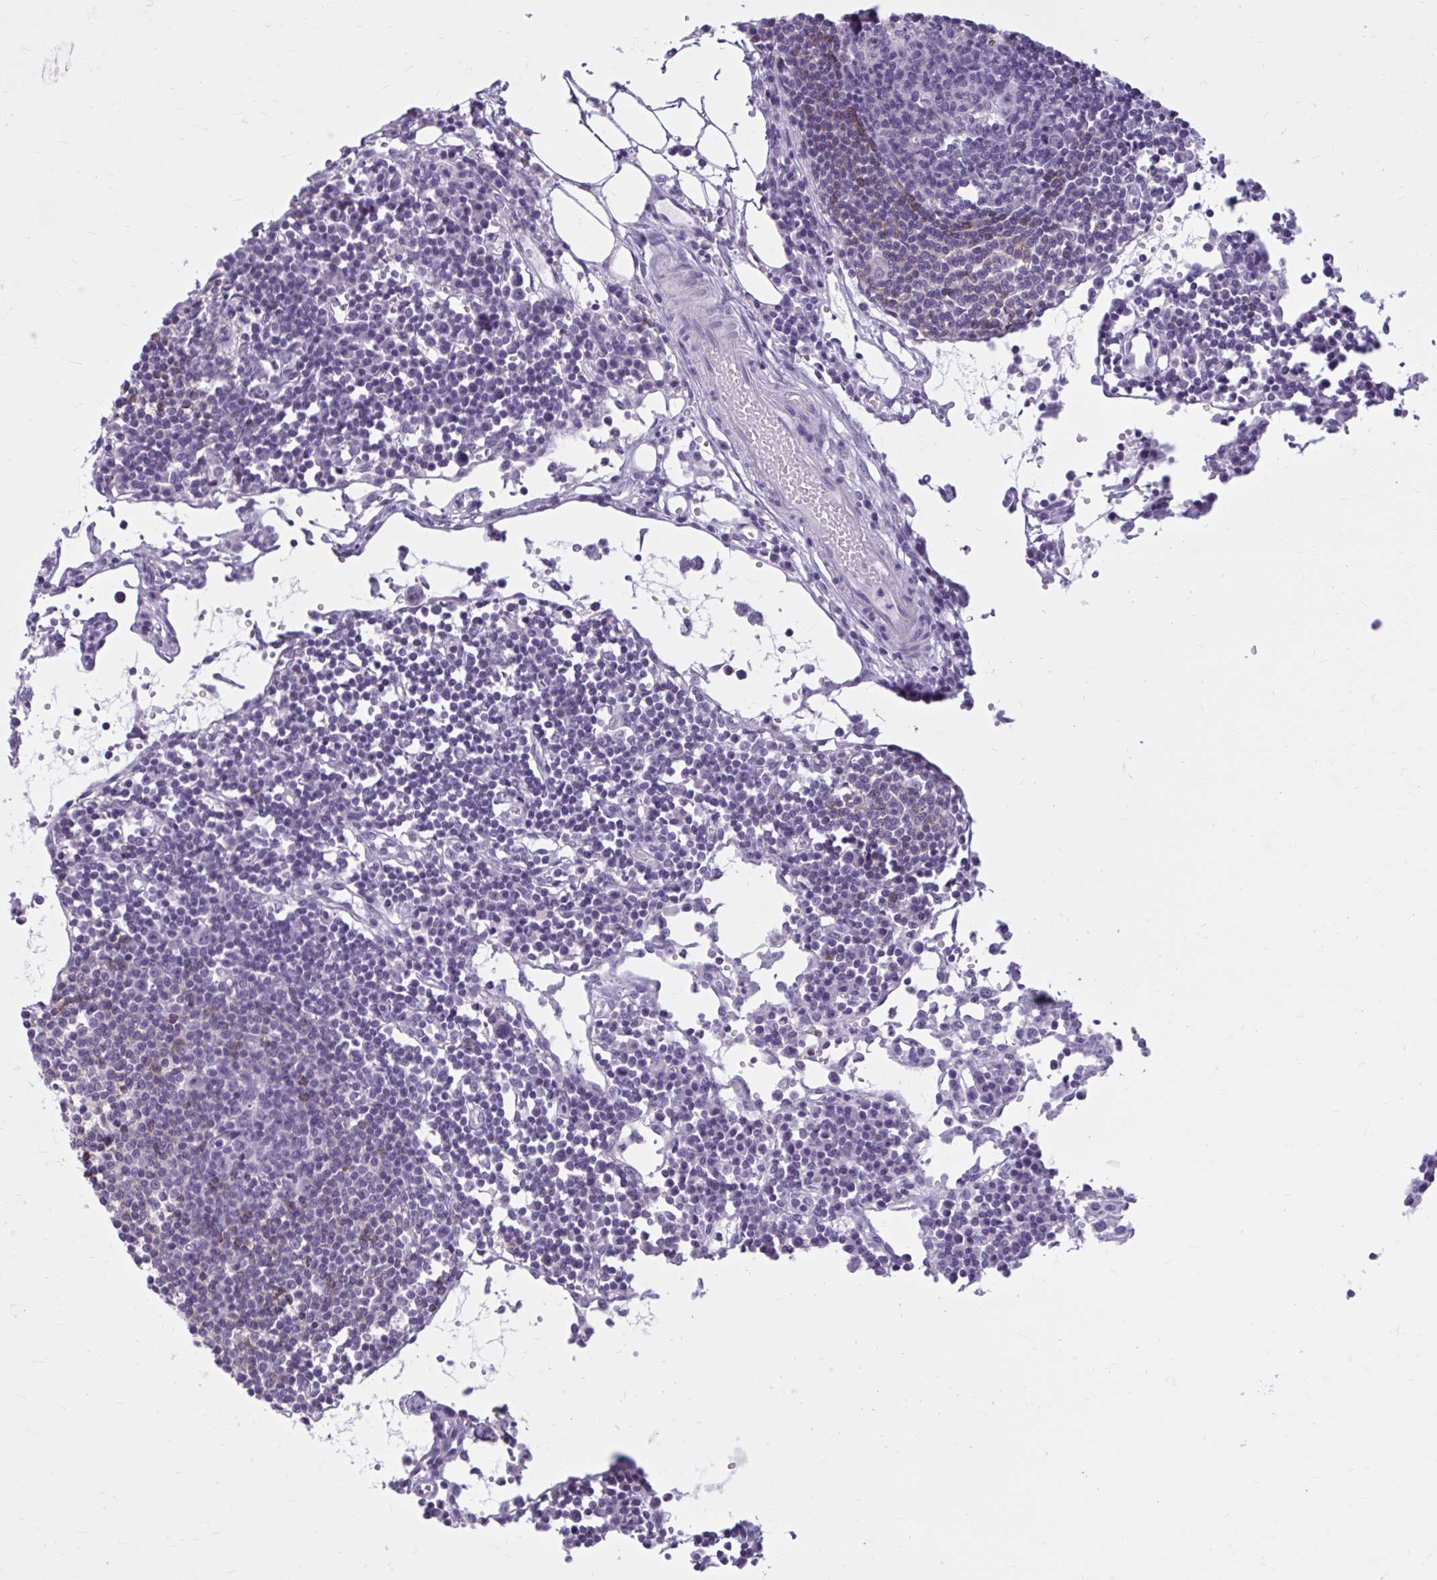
{"staining": {"intensity": "negative", "quantity": "none", "location": "none"}, "tissue": "lymph node", "cell_type": "Germinal center cells", "image_type": "normal", "snomed": [{"axis": "morphology", "description": "Normal tissue, NOS"}, {"axis": "topography", "description": "Lymph node"}], "caption": "DAB immunohistochemical staining of benign lymph node displays no significant positivity in germinal center cells.", "gene": "OR4B1", "patient": {"sex": "female", "age": 78}}